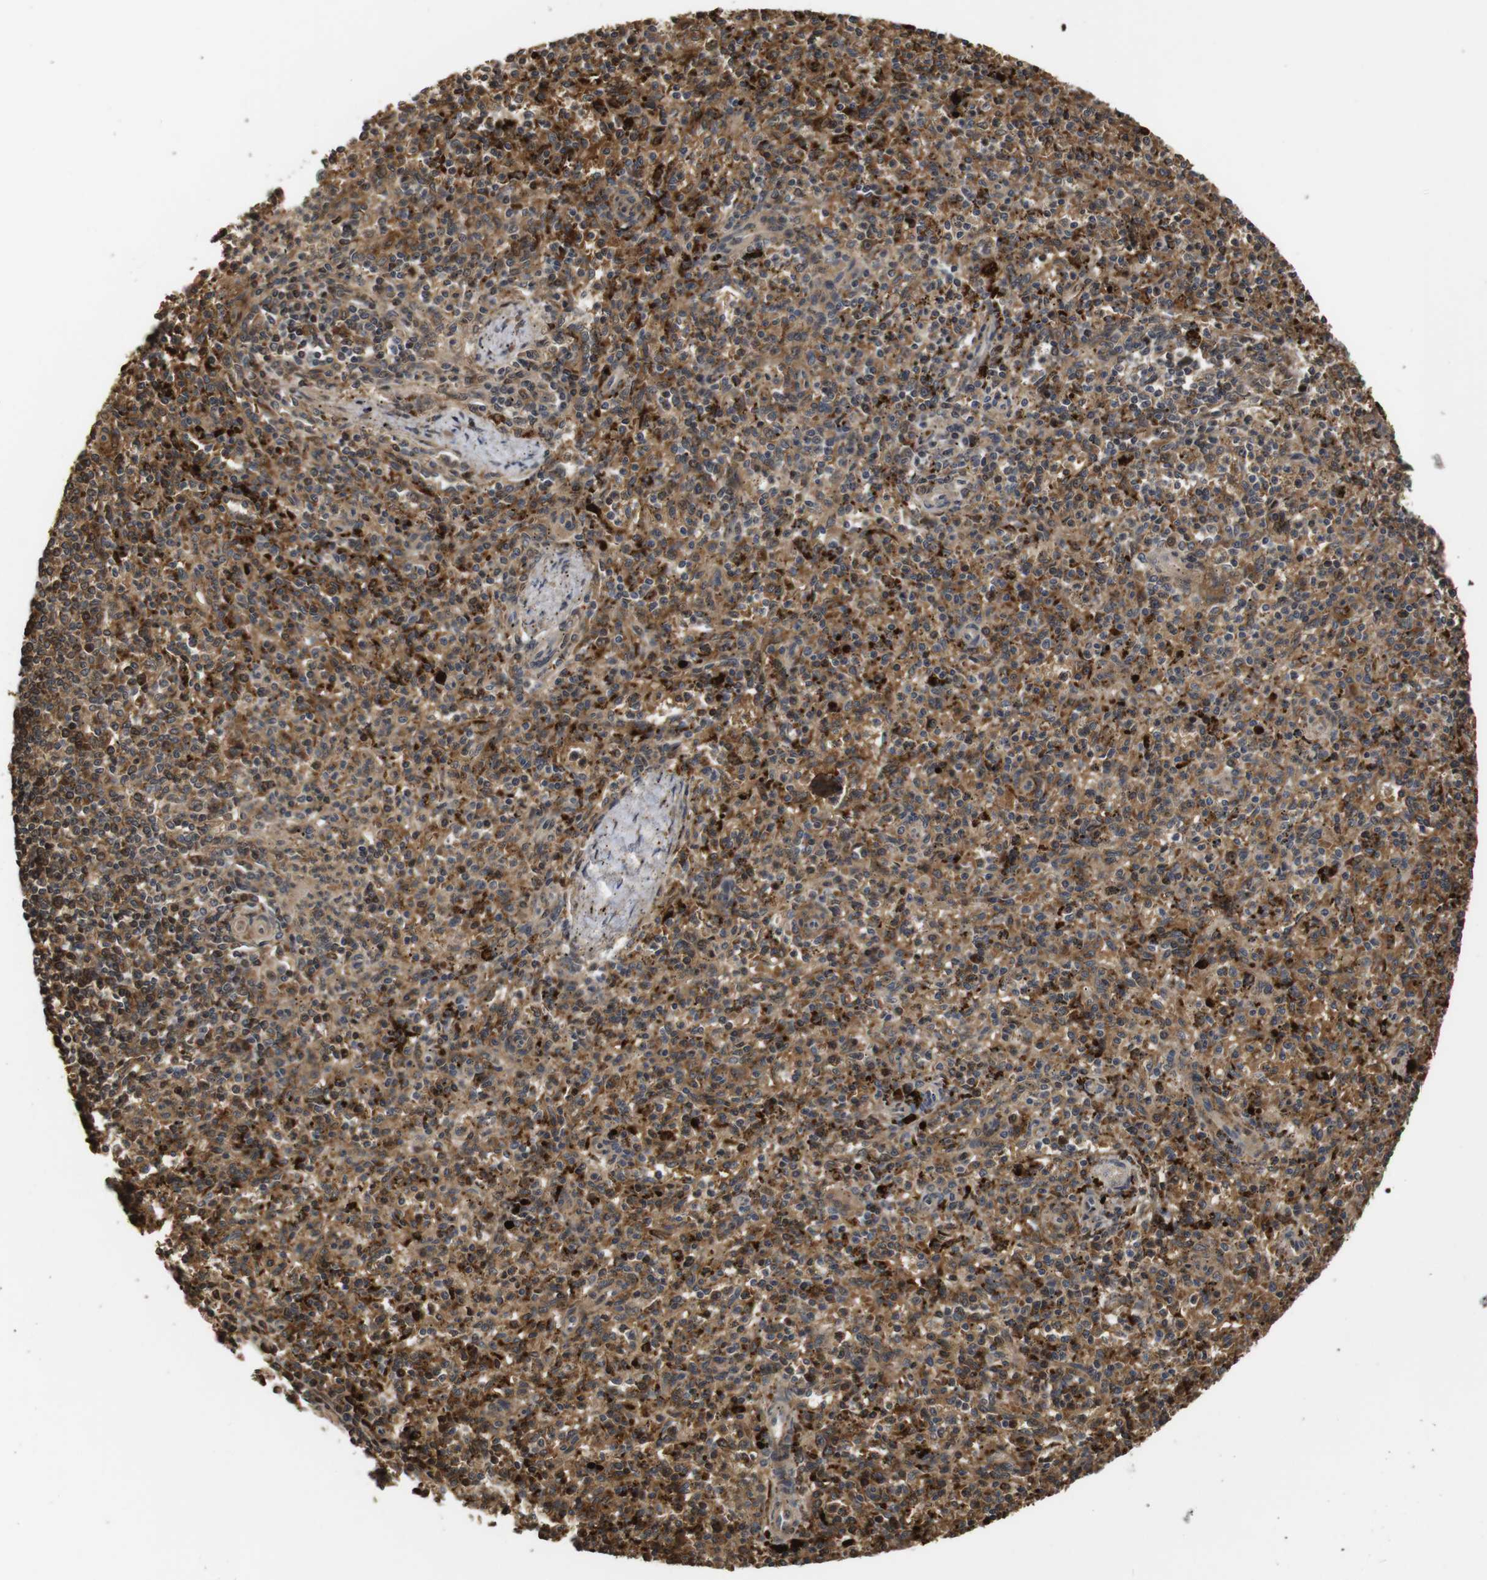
{"staining": {"intensity": "moderate", "quantity": ">75%", "location": "cytoplasmic/membranous"}, "tissue": "spleen", "cell_type": "Cells in red pulp", "image_type": "normal", "snomed": [{"axis": "morphology", "description": "Normal tissue, NOS"}, {"axis": "topography", "description": "Spleen"}], "caption": "Approximately >75% of cells in red pulp in benign spleen display moderate cytoplasmic/membranous protein expression as visualized by brown immunohistochemical staining.", "gene": "PTPN14", "patient": {"sex": "male", "age": 72}}